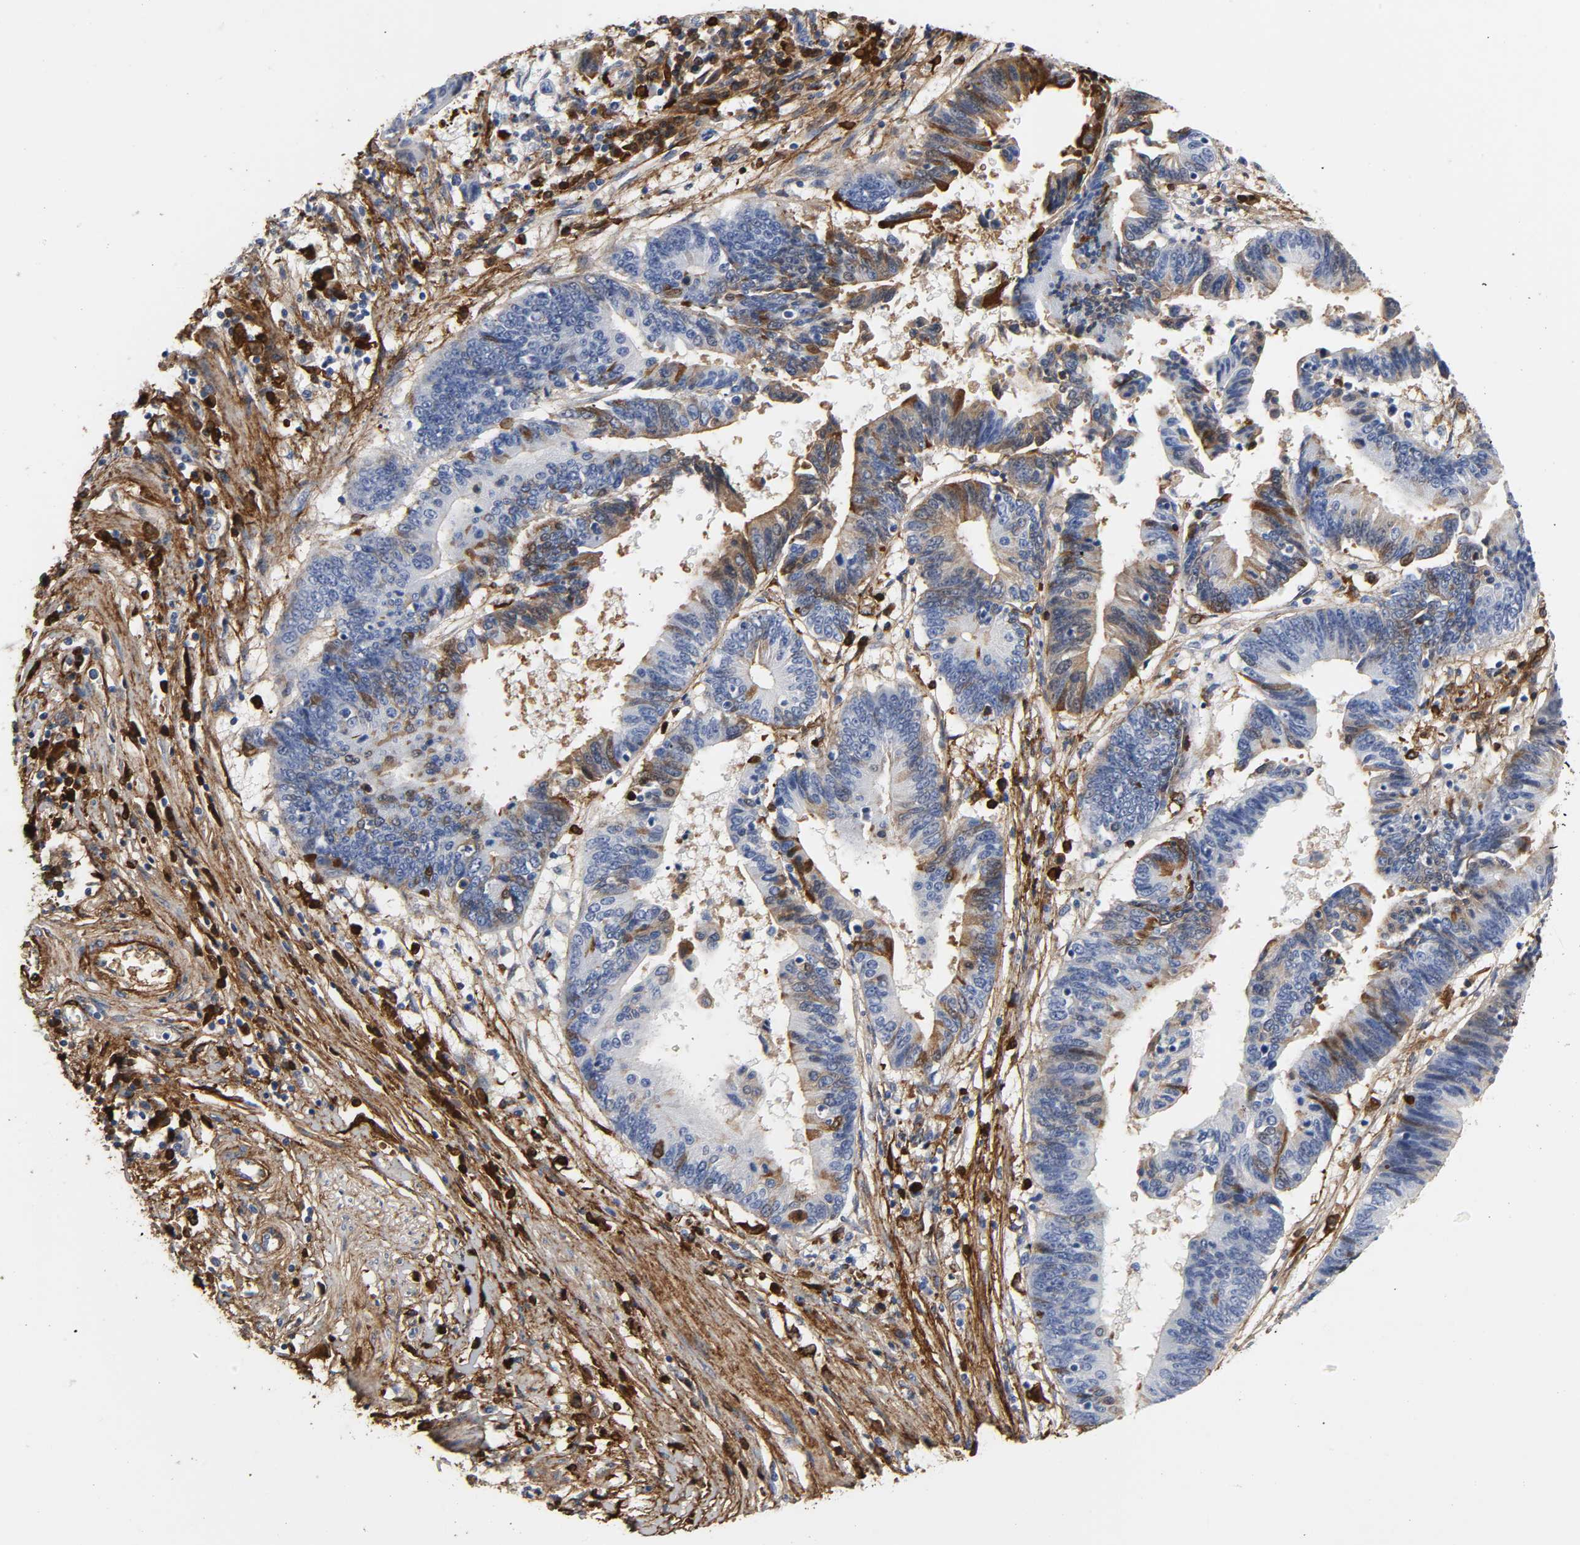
{"staining": {"intensity": "strong", "quantity": "25%-75%", "location": "cytoplasmic/membranous"}, "tissue": "pancreatic cancer", "cell_type": "Tumor cells", "image_type": "cancer", "snomed": [{"axis": "morphology", "description": "Adenocarcinoma, NOS"}, {"axis": "topography", "description": "Pancreas"}], "caption": "Approximately 25%-75% of tumor cells in pancreatic adenocarcinoma exhibit strong cytoplasmic/membranous protein staining as visualized by brown immunohistochemical staining.", "gene": "FBLN1", "patient": {"sex": "female", "age": 48}}